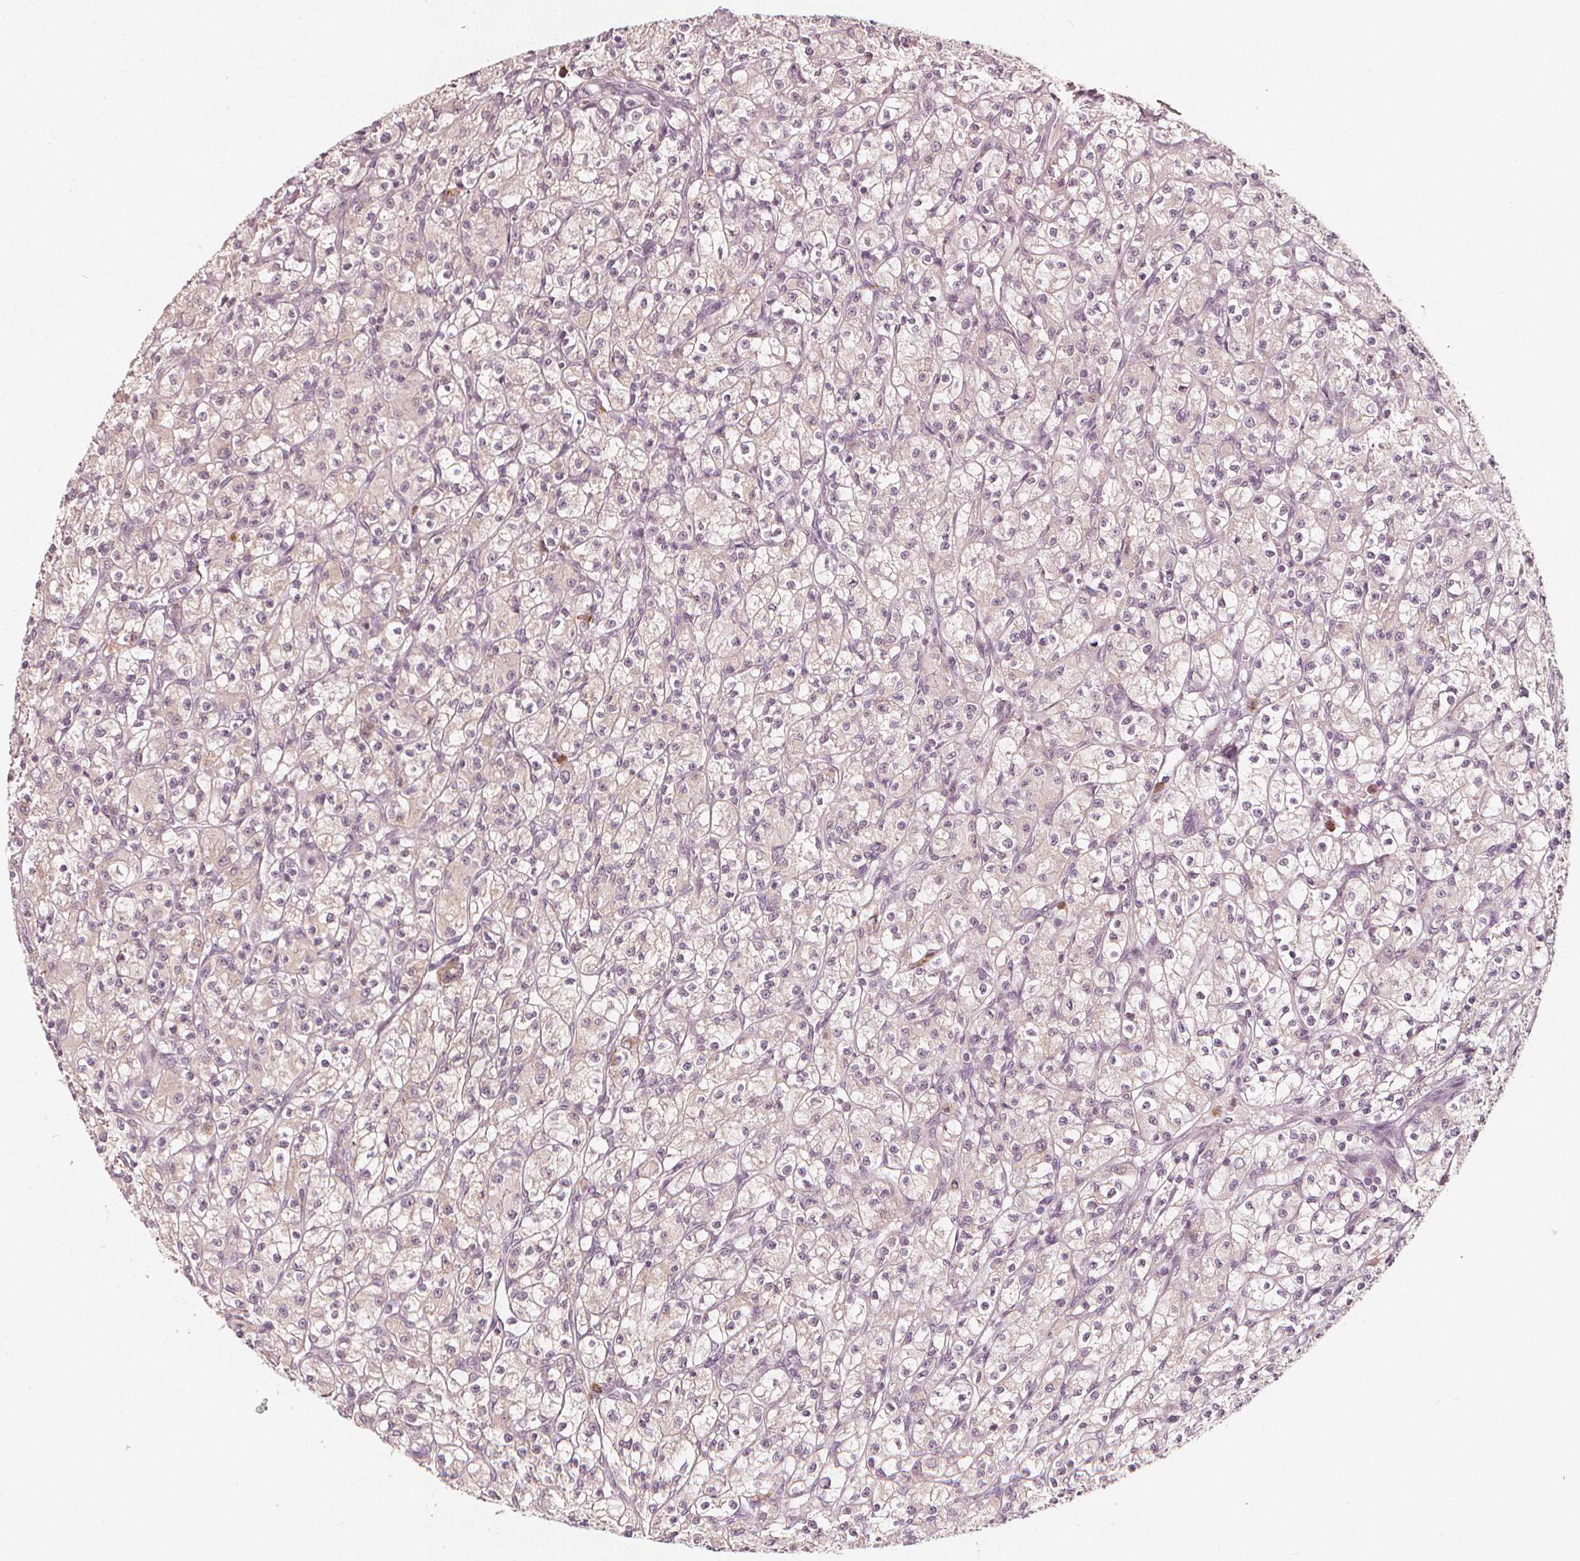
{"staining": {"intensity": "negative", "quantity": "none", "location": "none"}, "tissue": "renal cancer", "cell_type": "Tumor cells", "image_type": "cancer", "snomed": [{"axis": "morphology", "description": "Adenocarcinoma, NOS"}, {"axis": "topography", "description": "Kidney"}], "caption": "Immunohistochemical staining of human renal cancer (adenocarcinoma) shows no significant staining in tumor cells. The staining was performed using DAB (3,3'-diaminobenzidine) to visualize the protein expression in brown, while the nuclei were stained in blue with hematoxylin (Magnification: 20x).", "gene": "NPC1L1", "patient": {"sex": "female", "age": 70}}